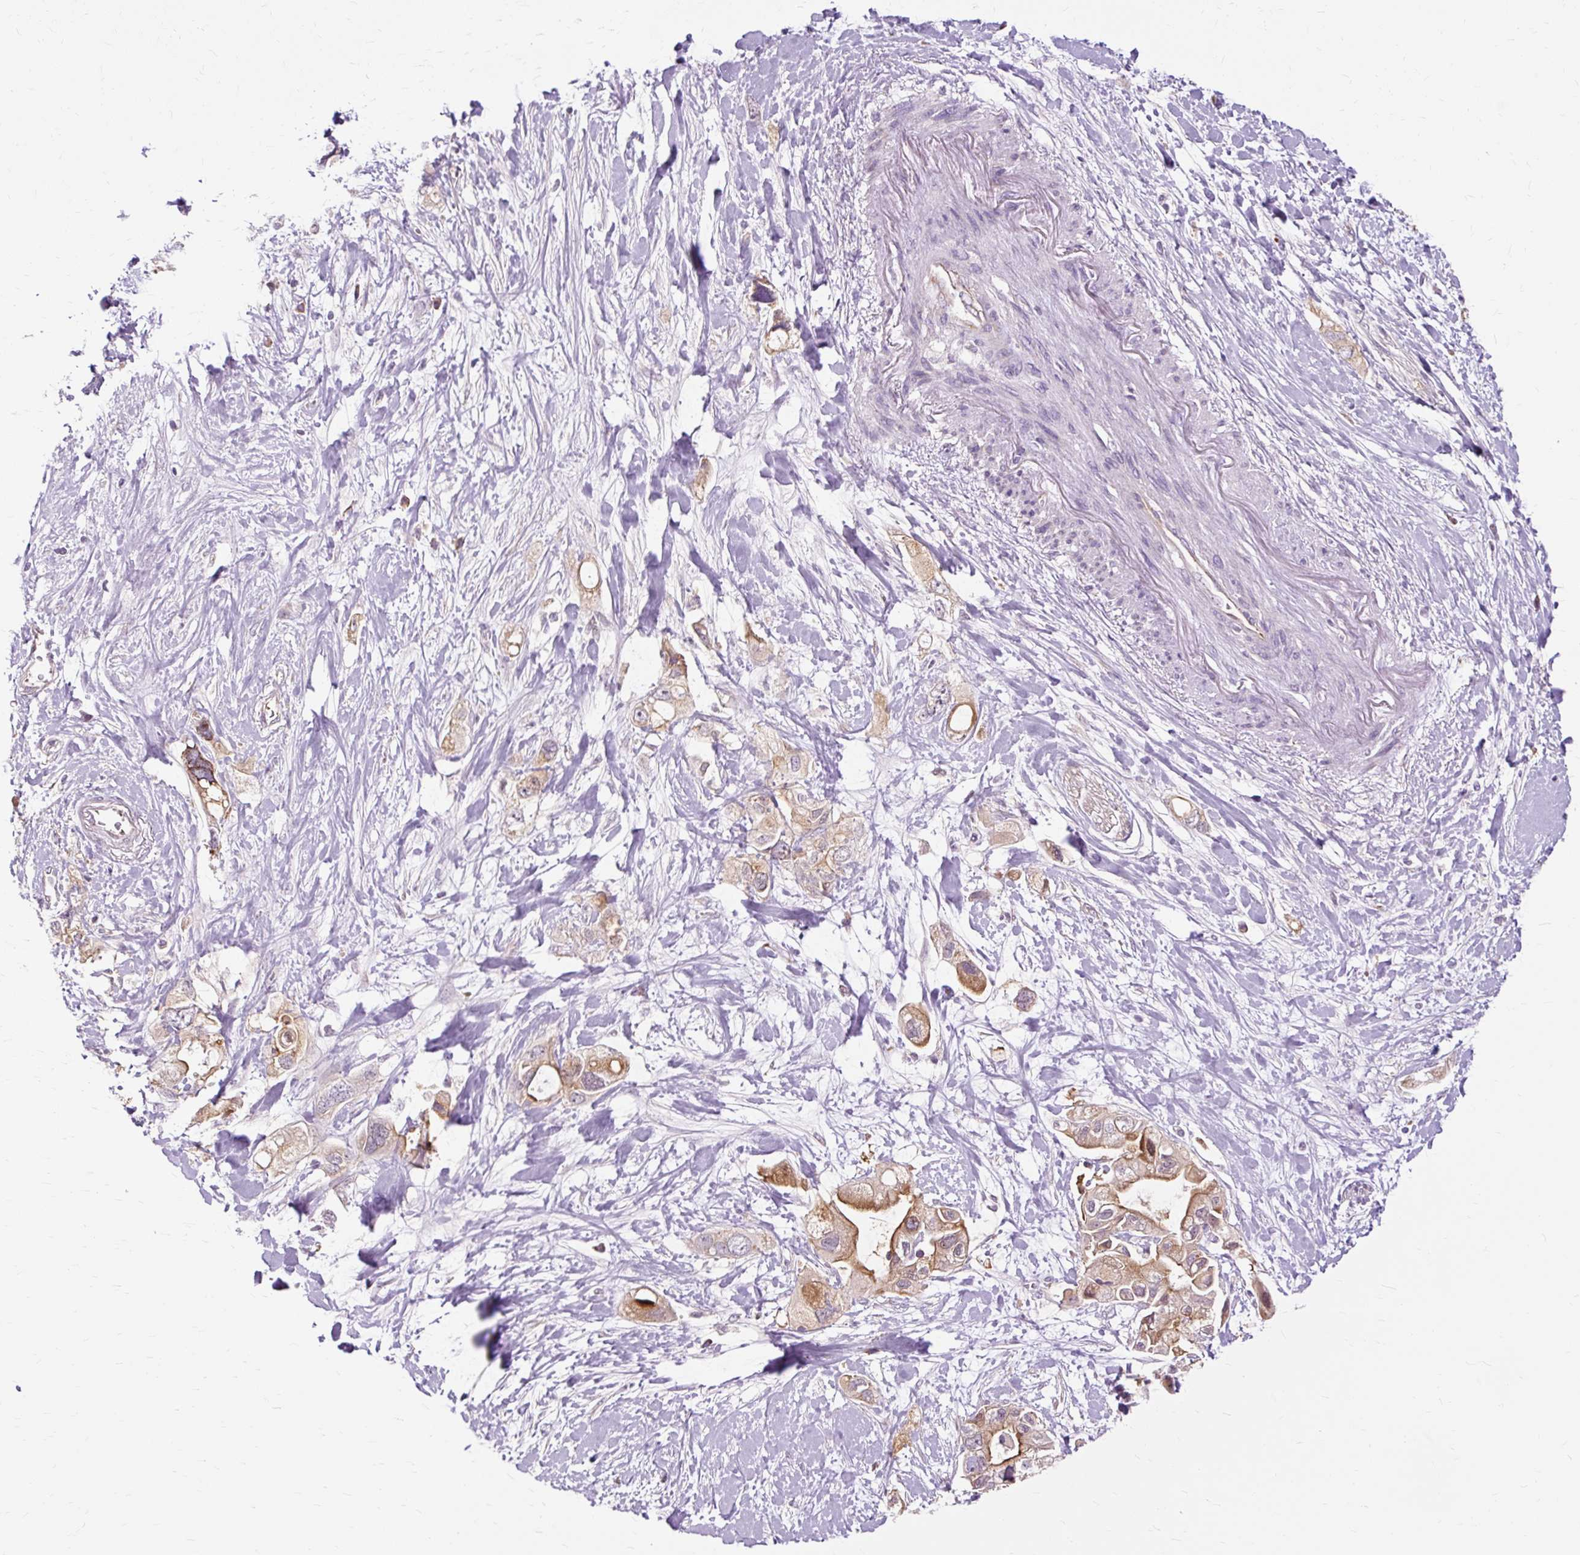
{"staining": {"intensity": "weak", "quantity": ">75%", "location": "cytoplasmic/membranous"}, "tissue": "pancreatic cancer", "cell_type": "Tumor cells", "image_type": "cancer", "snomed": [{"axis": "morphology", "description": "Adenocarcinoma, NOS"}, {"axis": "topography", "description": "Pancreas"}], "caption": "Tumor cells display low levels of weak cytoplasmic/membranous expression in approximately >75% of cells in adenocarcinoma (pancreatic).", "gene": "PDZD2", "patient": {"sex": "female", "age": 56}}